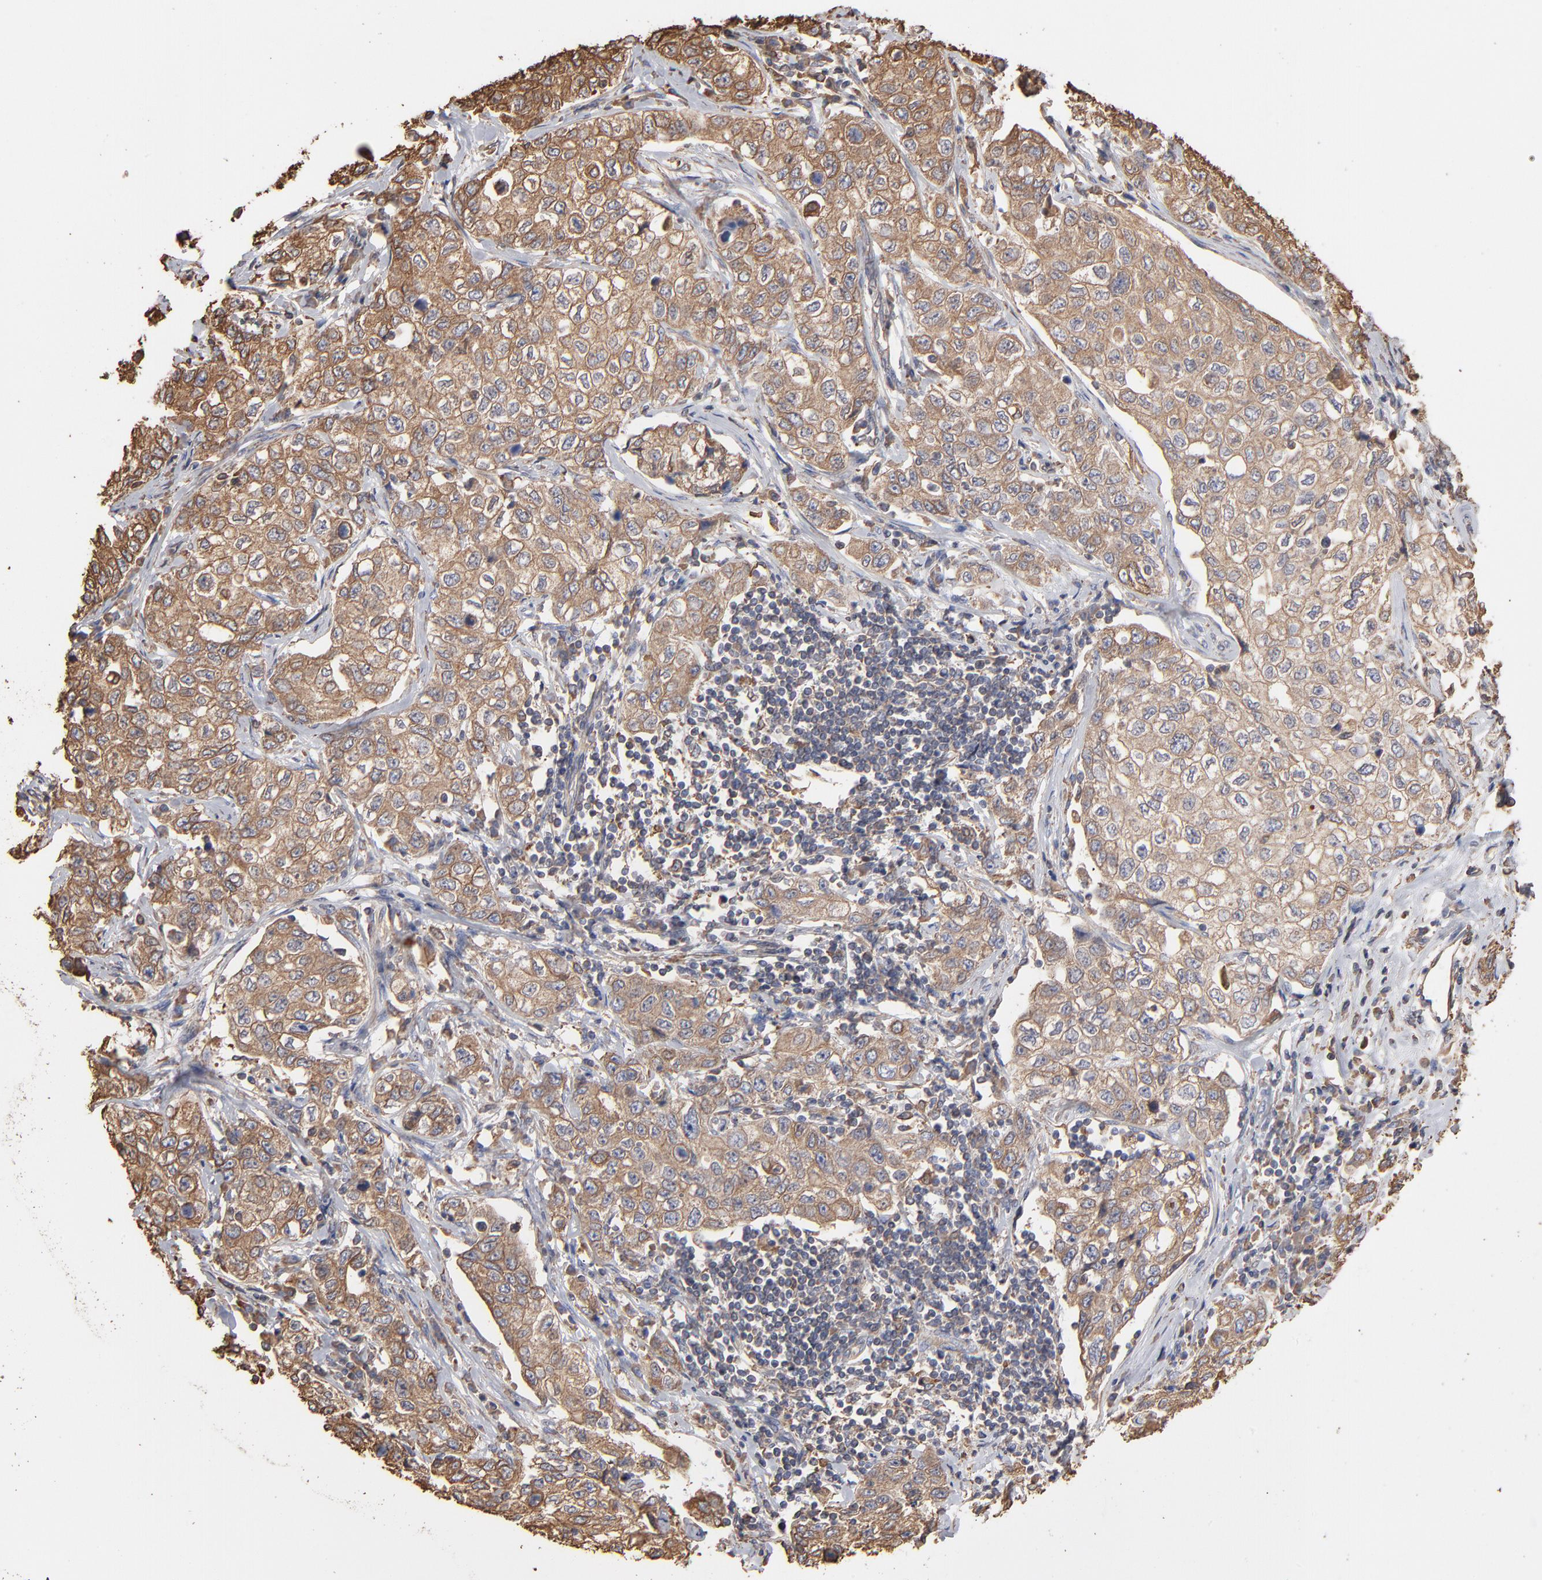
{"staining": {"intensity": "weak", "quantity": ">75%", "location": "cytoplasmic/membranous"}, "tissue": "stomach cancer", "cell_type": "Tumor cells", "image_type": "cancer", "snomed": [{"axis": "morphology", "description": "Adenocarcinoma, NOS"}, {"axis": "topography", "description": "Stomach"}], "caption": "Tumor cells reveal low levels of weak cytoplasmic/membranous staining in approximately >75% of cells in adenocarcinoma (stomach). Using DAB (brown) and hematoxylin (blue) stains, captured at high magnification using brightfield microscopy.", "gene": "PDIA3", "patient": {"sex": "male", "age": 48}}